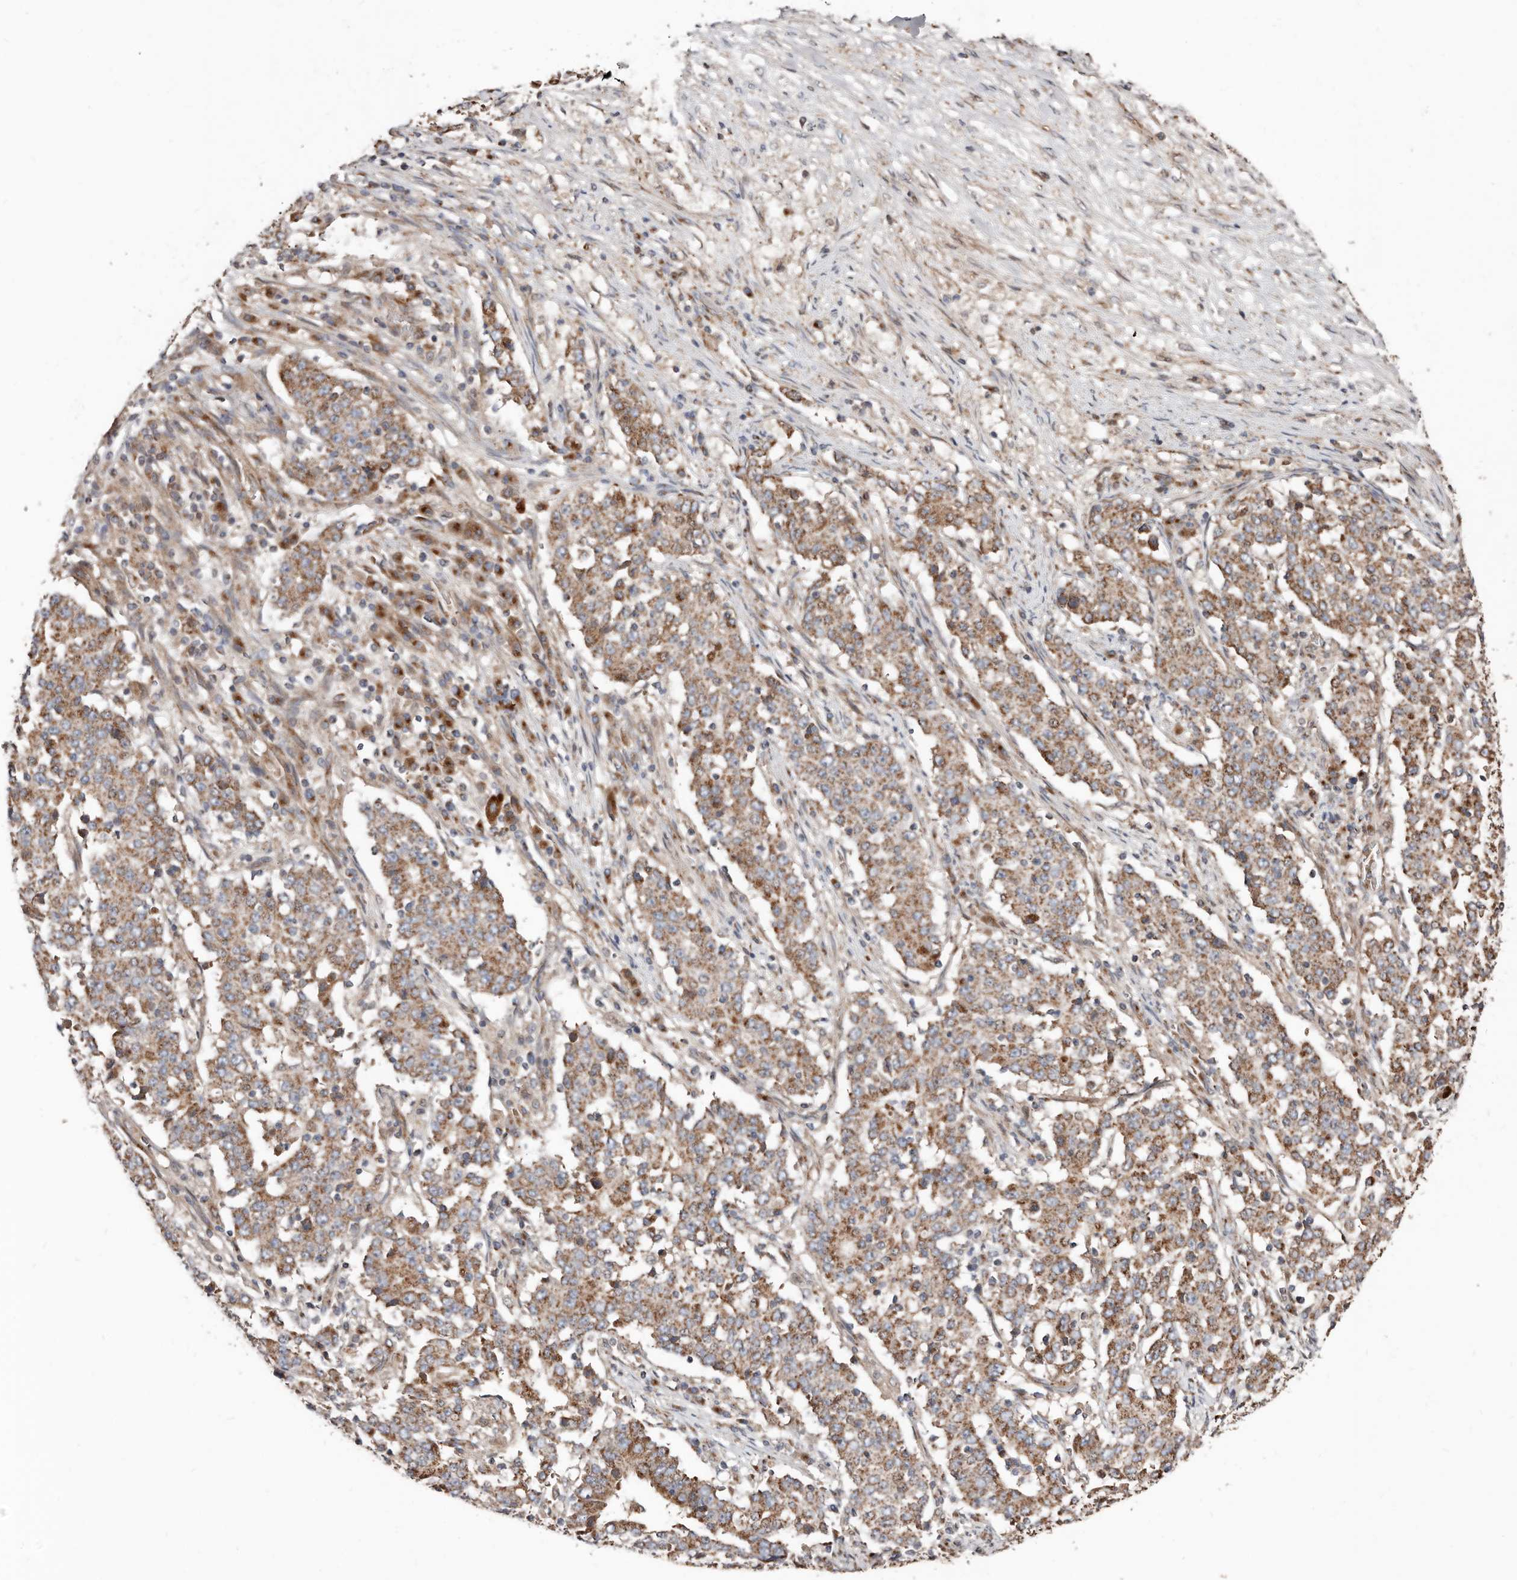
{"staining": {"intensity": "moderate", "quantity": ">75%", "location": "cytoplasmic/membranous"}, "tissue": "stomach cancer", "cell_type": "Tumor cells", "image_type": "cancer", "snomed": [{"axis": "morphology", "description": "Adenocarcinoma, NOS"}, {"axis": "topography", "description": "Stomach"}], "caption": "Protein staining displays moderate cytoplasmic/membranous positivity in about >75% of tumor cells in stomach cancer (adenocarcinoma).", "gene": "COG1", "patient": {"sex": "male", "age": 59}}